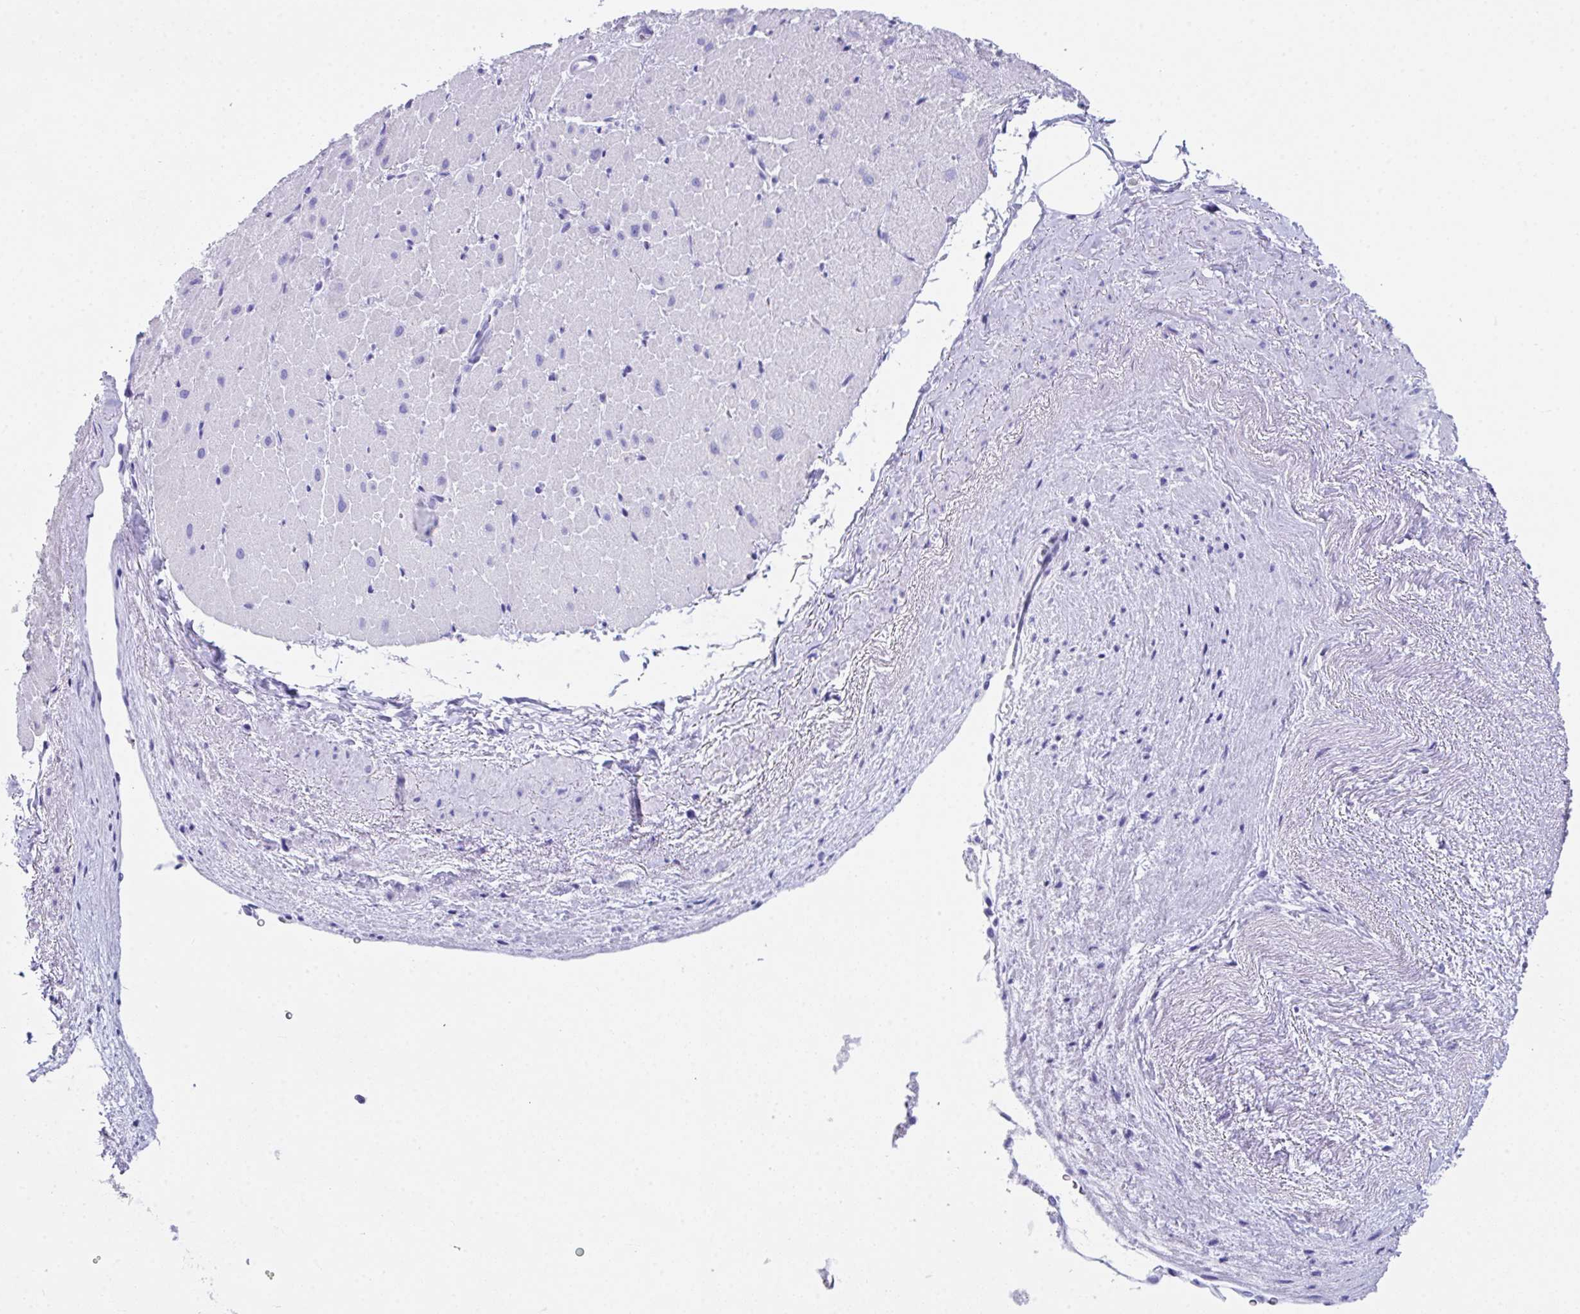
{"staining": {"intensity": "negative", "quantity": "none", "location": "none"}, "tissue": "heart muscle", "cell_type": "Cardiomyocytes", "image_type": "normal", "snomed": [{"axis": "morphology", "description": "Normal tissue, NOS"}, {"axis": "topography", "description": "Heart"}], "caption": "IHC of benign heart muscle demonstrates no expression in cardiomyocytes.", "gene": "LGALS4", "patient": {"sex": "male", "age": 62}}